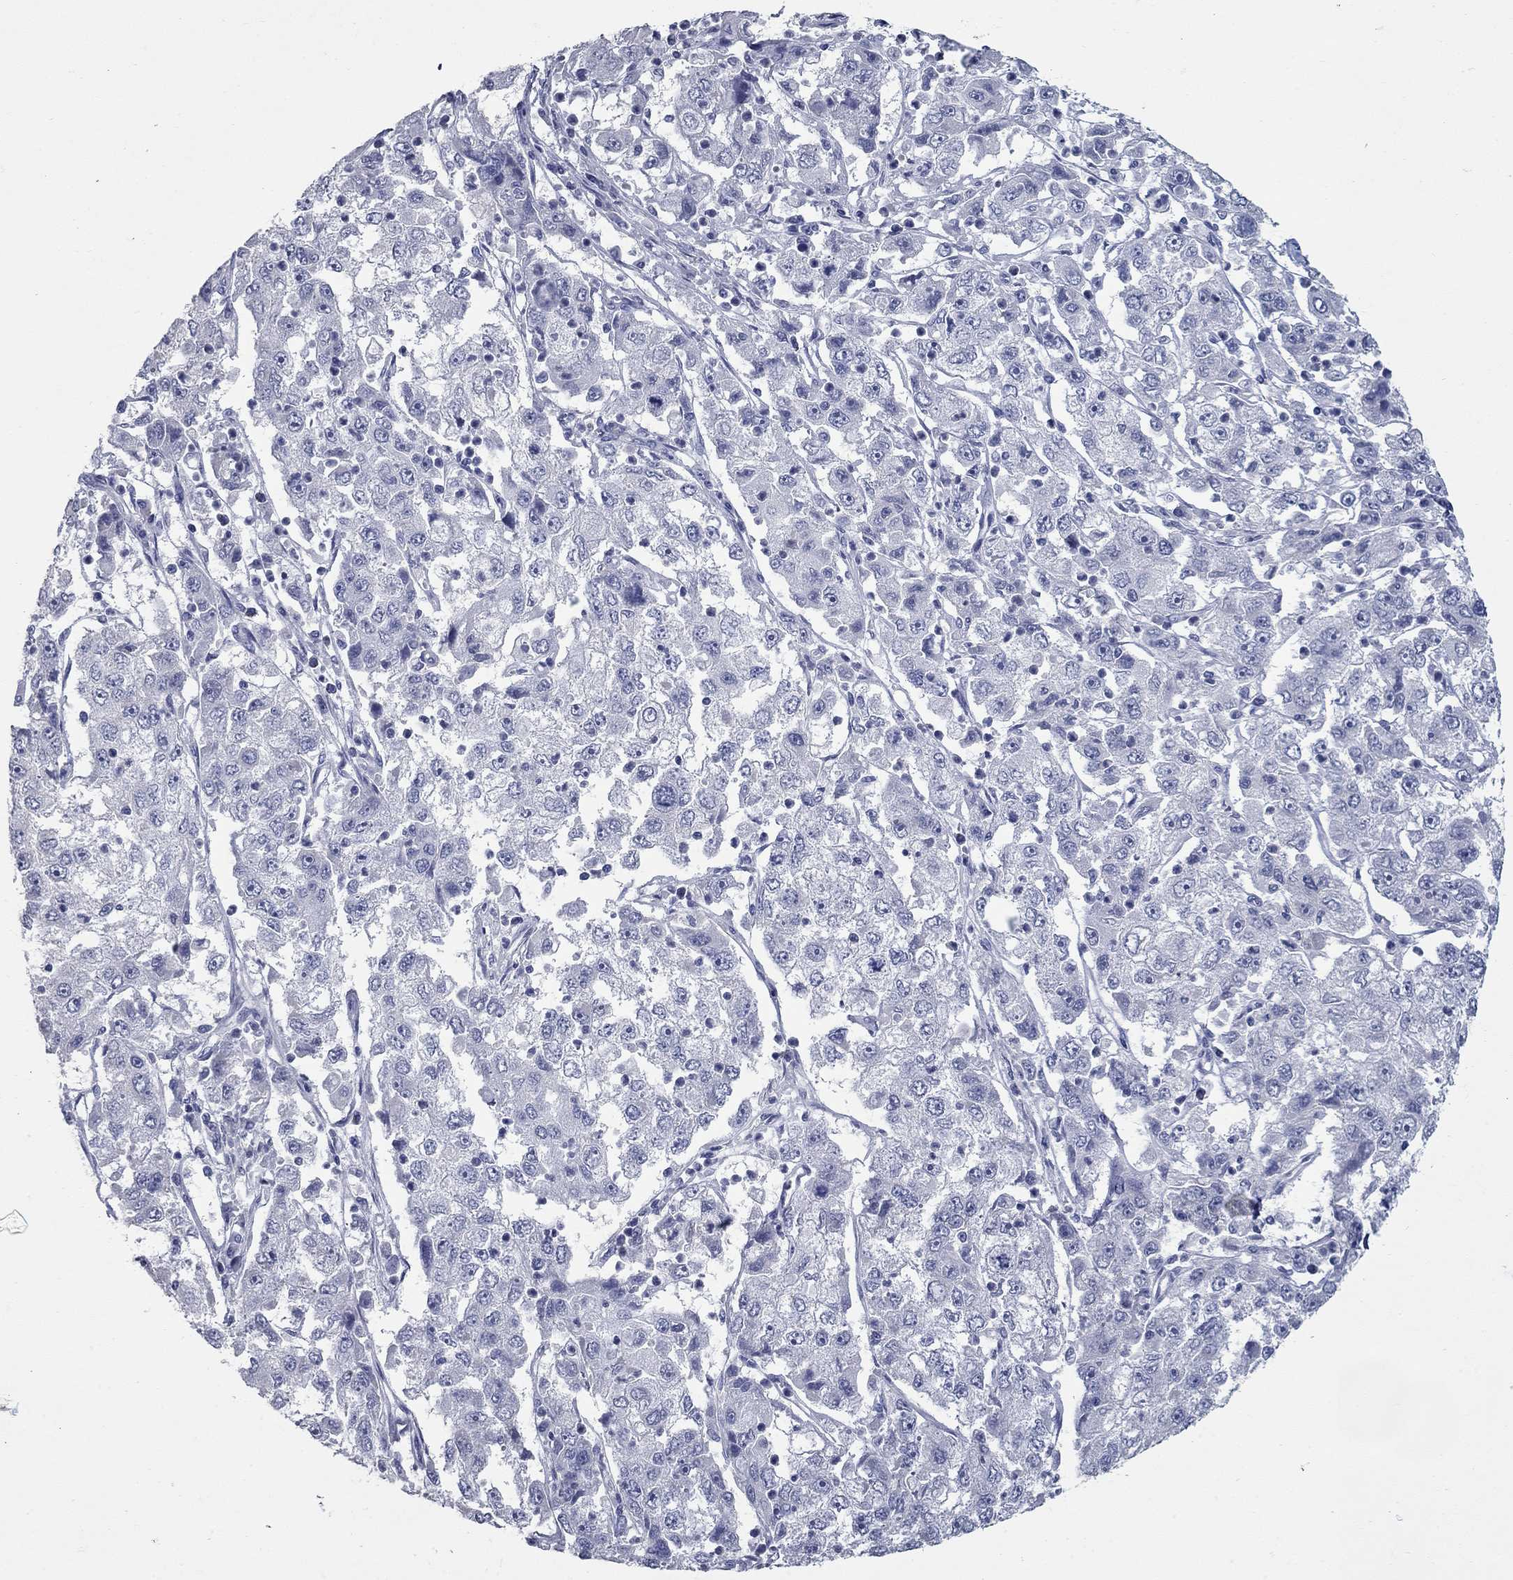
{"staining": {"intensity": "negative", "quantity": "none", "location": "none"}, "tissue": "cervical cancer", "cell_type": "Tumor cells", "image_type": "cancer", "snomed": [{"axis": "morphology", "description": "Squamous cell carcinoma, NOS"}, {"axis": "topography", "description": "Cervix"}], "caption": "An image of human cervical cancer (squamous cell carcinoma) is negative for staining in tumor cells.", "gene": "KIRREL2", "patient": {"sex": "female", "age": 36}}